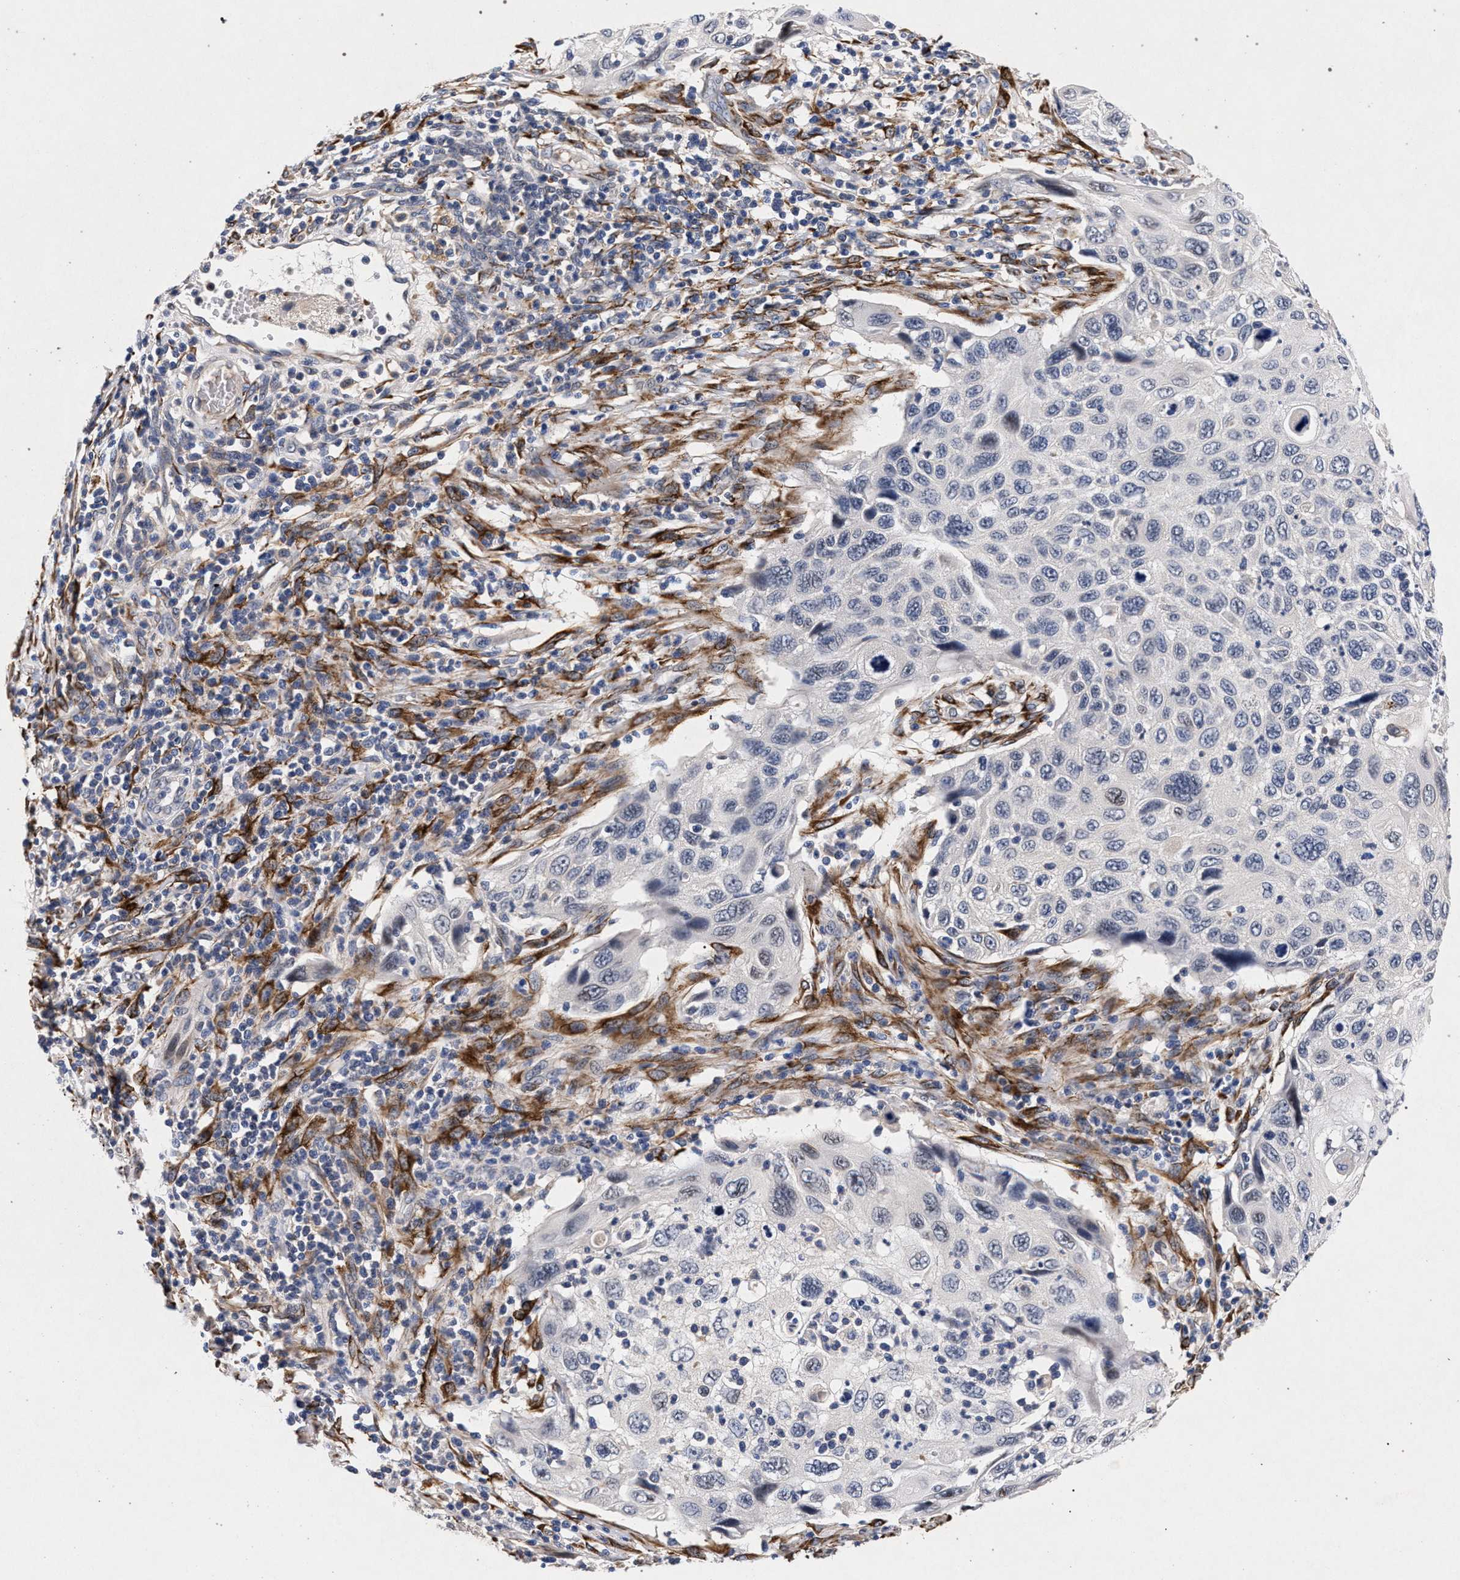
{"staining": {"intensity": "negative", "quantity": "none", "location": "none"}, "tissue": "cervical cancer", "cell_type": "Tumor cells", "image_type": "cancer", "snomed": [{"axis": "morphology", "description": "Squamous cell carcinoma, NOS"}, {"axis": "topography", "description": "Cervix"}], "caption": "A histopathology image of cervical cancer stained for a protein demonstrates no brown staining in tumor cells. The staining was performed using DAB (3,3'-diaminobenzidine) to visualize the protein expression in brown, while the nuclei were stained in blue with hematoxylin (Magnification: 20x).", "gene": "NEK7", "patient": {"sex": "female", "age": 70}}